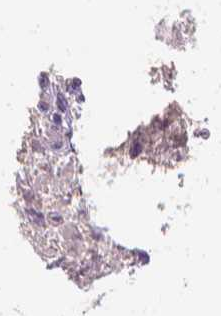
{"staining": {"intensity": "negative", "quantity": "none", "location": "none"}, "tissue": "glioma", "cell_type": "Tumor cells", "image_type": "cancer", "snomed": [{"axis": "morphology", "description": "Glioma, malignant, Low grade"}, {"axis": "topography", "description": "Brain"}], "caption": "Human malignant glioma (low-grade) stained for a protein using immunohistochemistry (IHC) shows no positivity in tumor cells.", "gene": "FASN", "patient": {"sex": "female", "age": 32}}